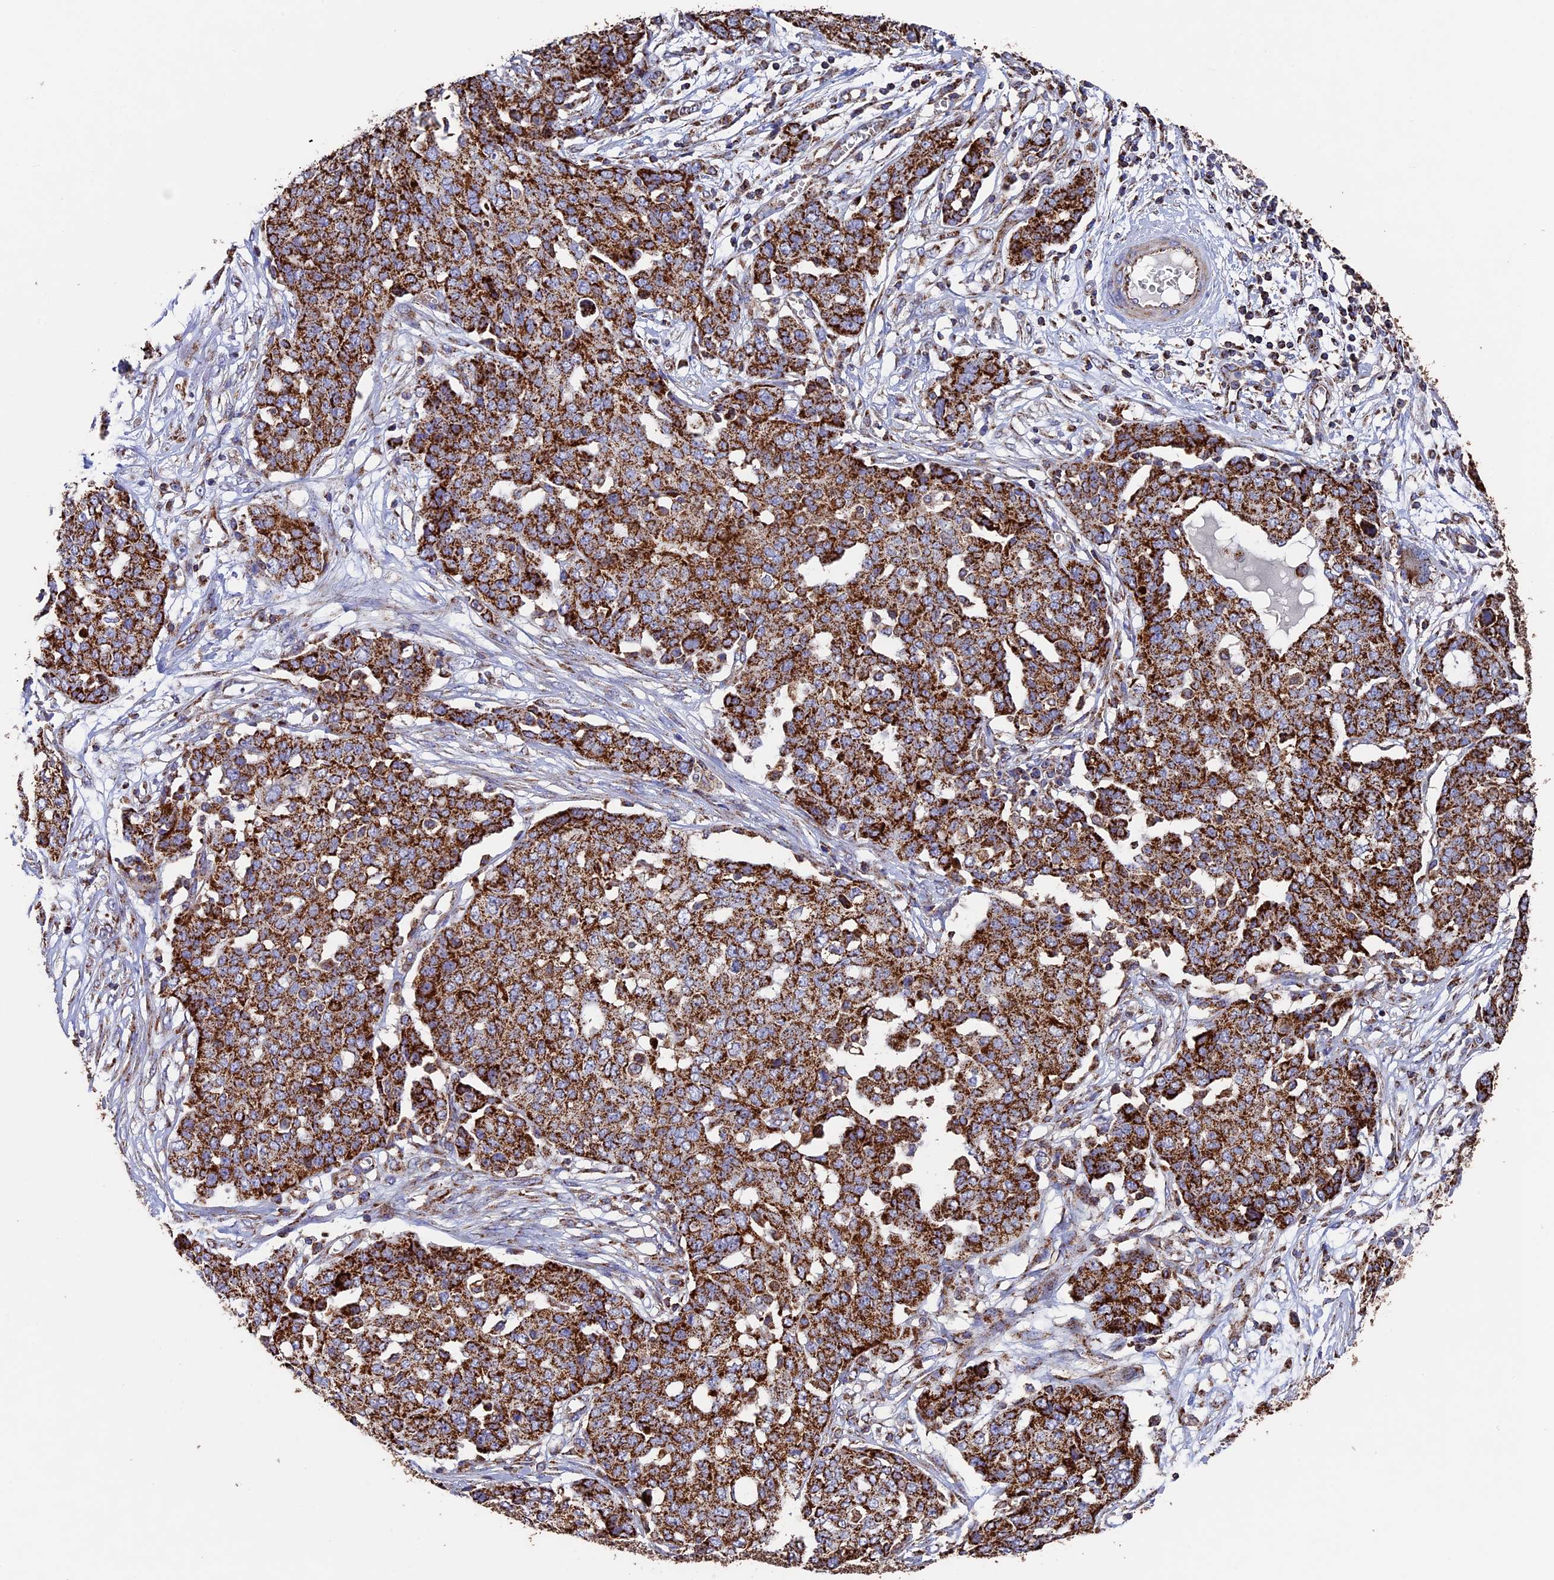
{"staining": {"intensity": "strong", "quantity": ">75%", "location": "cytoplasmic/membranous"}, "tissue": "ovarian cancer", "cell_type": "Tumor cells", "image_type": "cancer", "snomed": [{"axis": "morphology", "description": "Cystadenocarcinoma, serous, NOS"}, {"axis": "topography", "description": "Soft tissue"}, {"axis": "topography", "description": "Ovary"}], "caption": "IHC staining of ovarian cancer, which reveals high levels of strong cytoplasmic/membranous expression in approximately >75% of tumor cells indicating strong cytoplasmic/membranous protein staining. The staining was performed using DAB (3,3'-diaminobenzidine) (brown) for protein detection and nuclei were counterstained in hematoxylin (blue).", "gene": "ADAT1", "patient": {"sex": "female", "age": 57}}